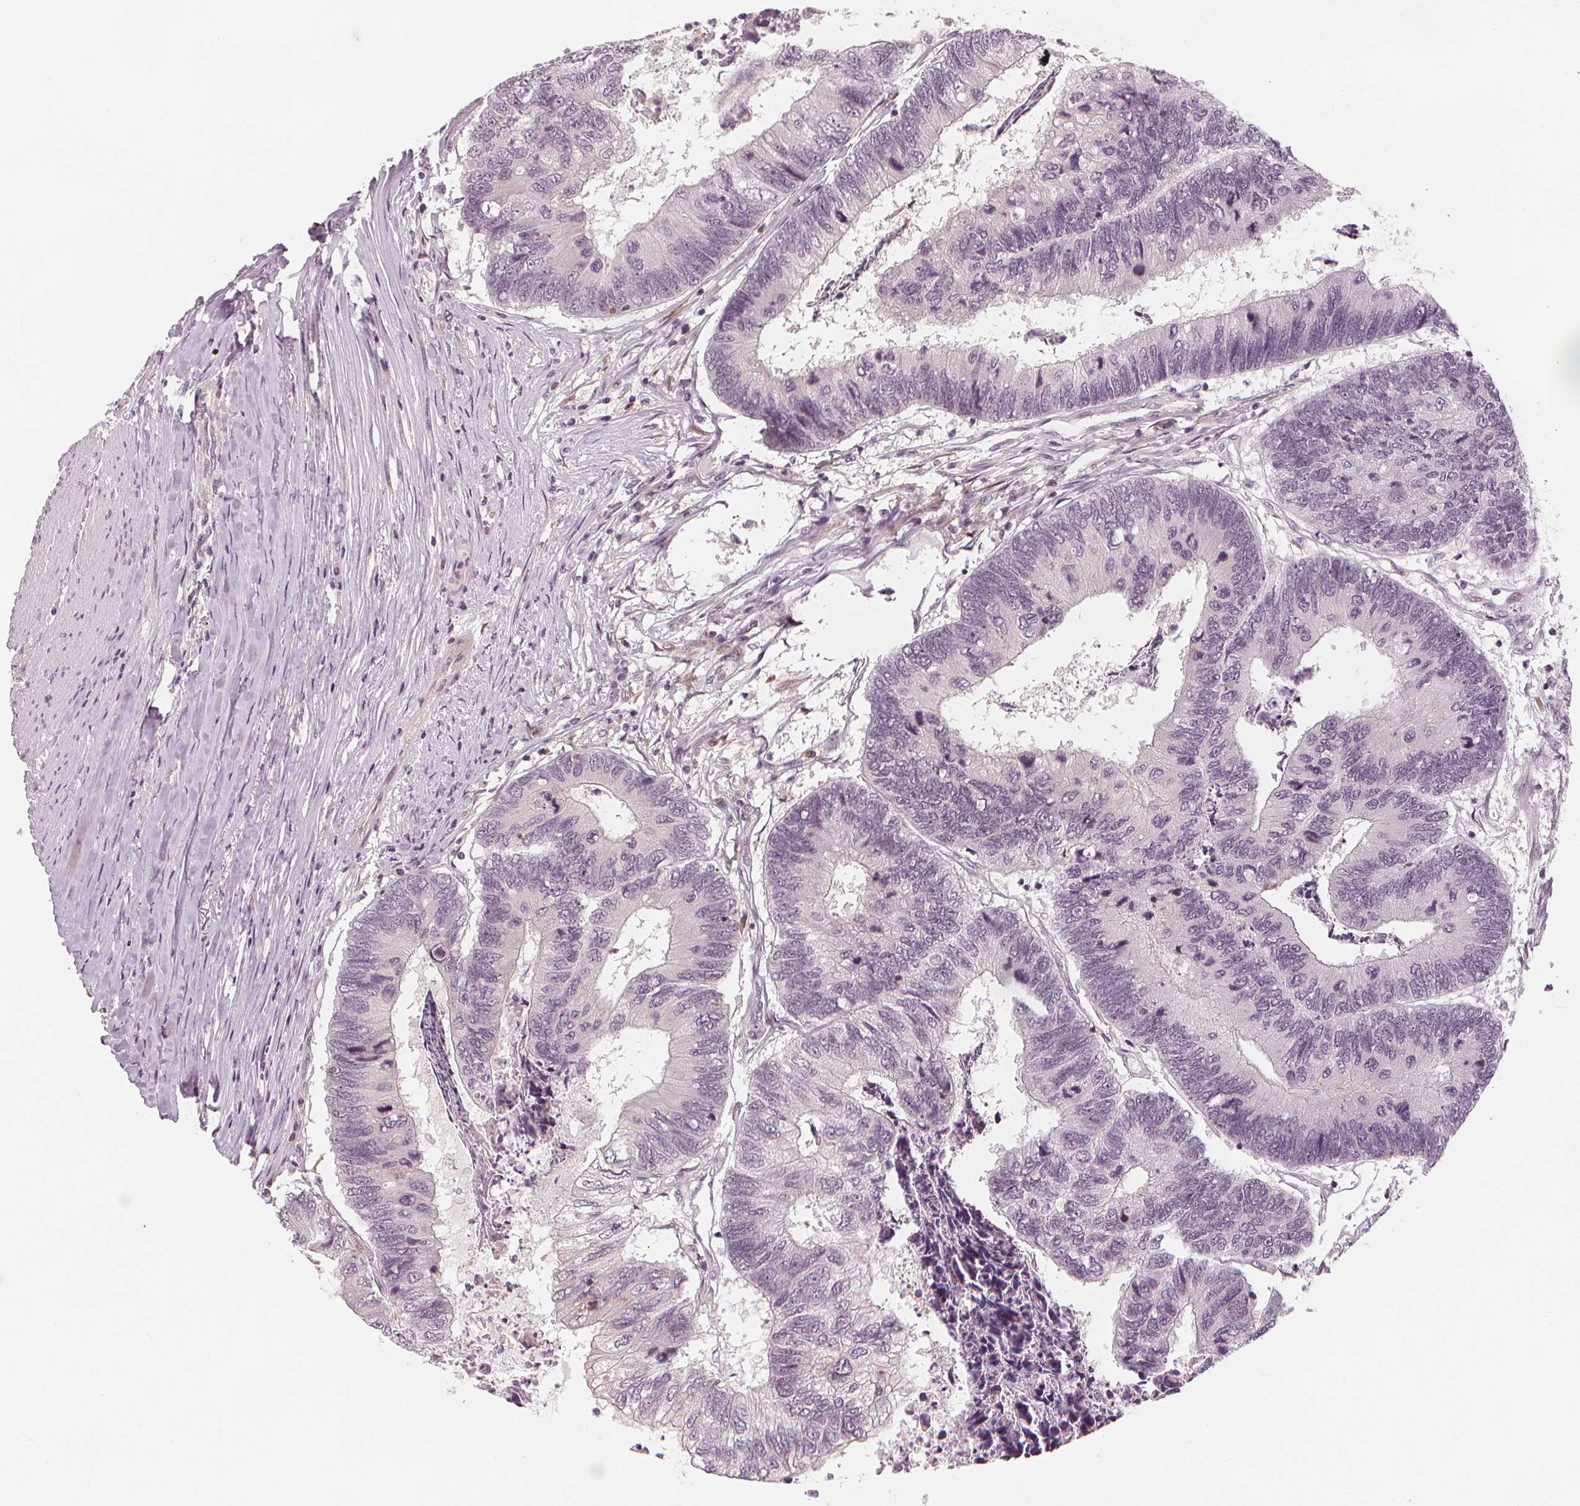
{"staining": {"intensity": "negative", "quantity": "none", "location": "none"}, "tissue": "colorectal cancer", "cell_type": "Tumor cells", "image_type": "cancer", "snomed": [{"axis": "morphology", "description": "Adenocarcinoma, NOS"}, {"axis": "topography", "description": "Colon"}], "caption": "A photomicrograph of human colorectal adenocarcinoma is negative for staining in tumor cells.", "gene": "SLC34A1", "patient": {"sex": "female", "age": 67}}